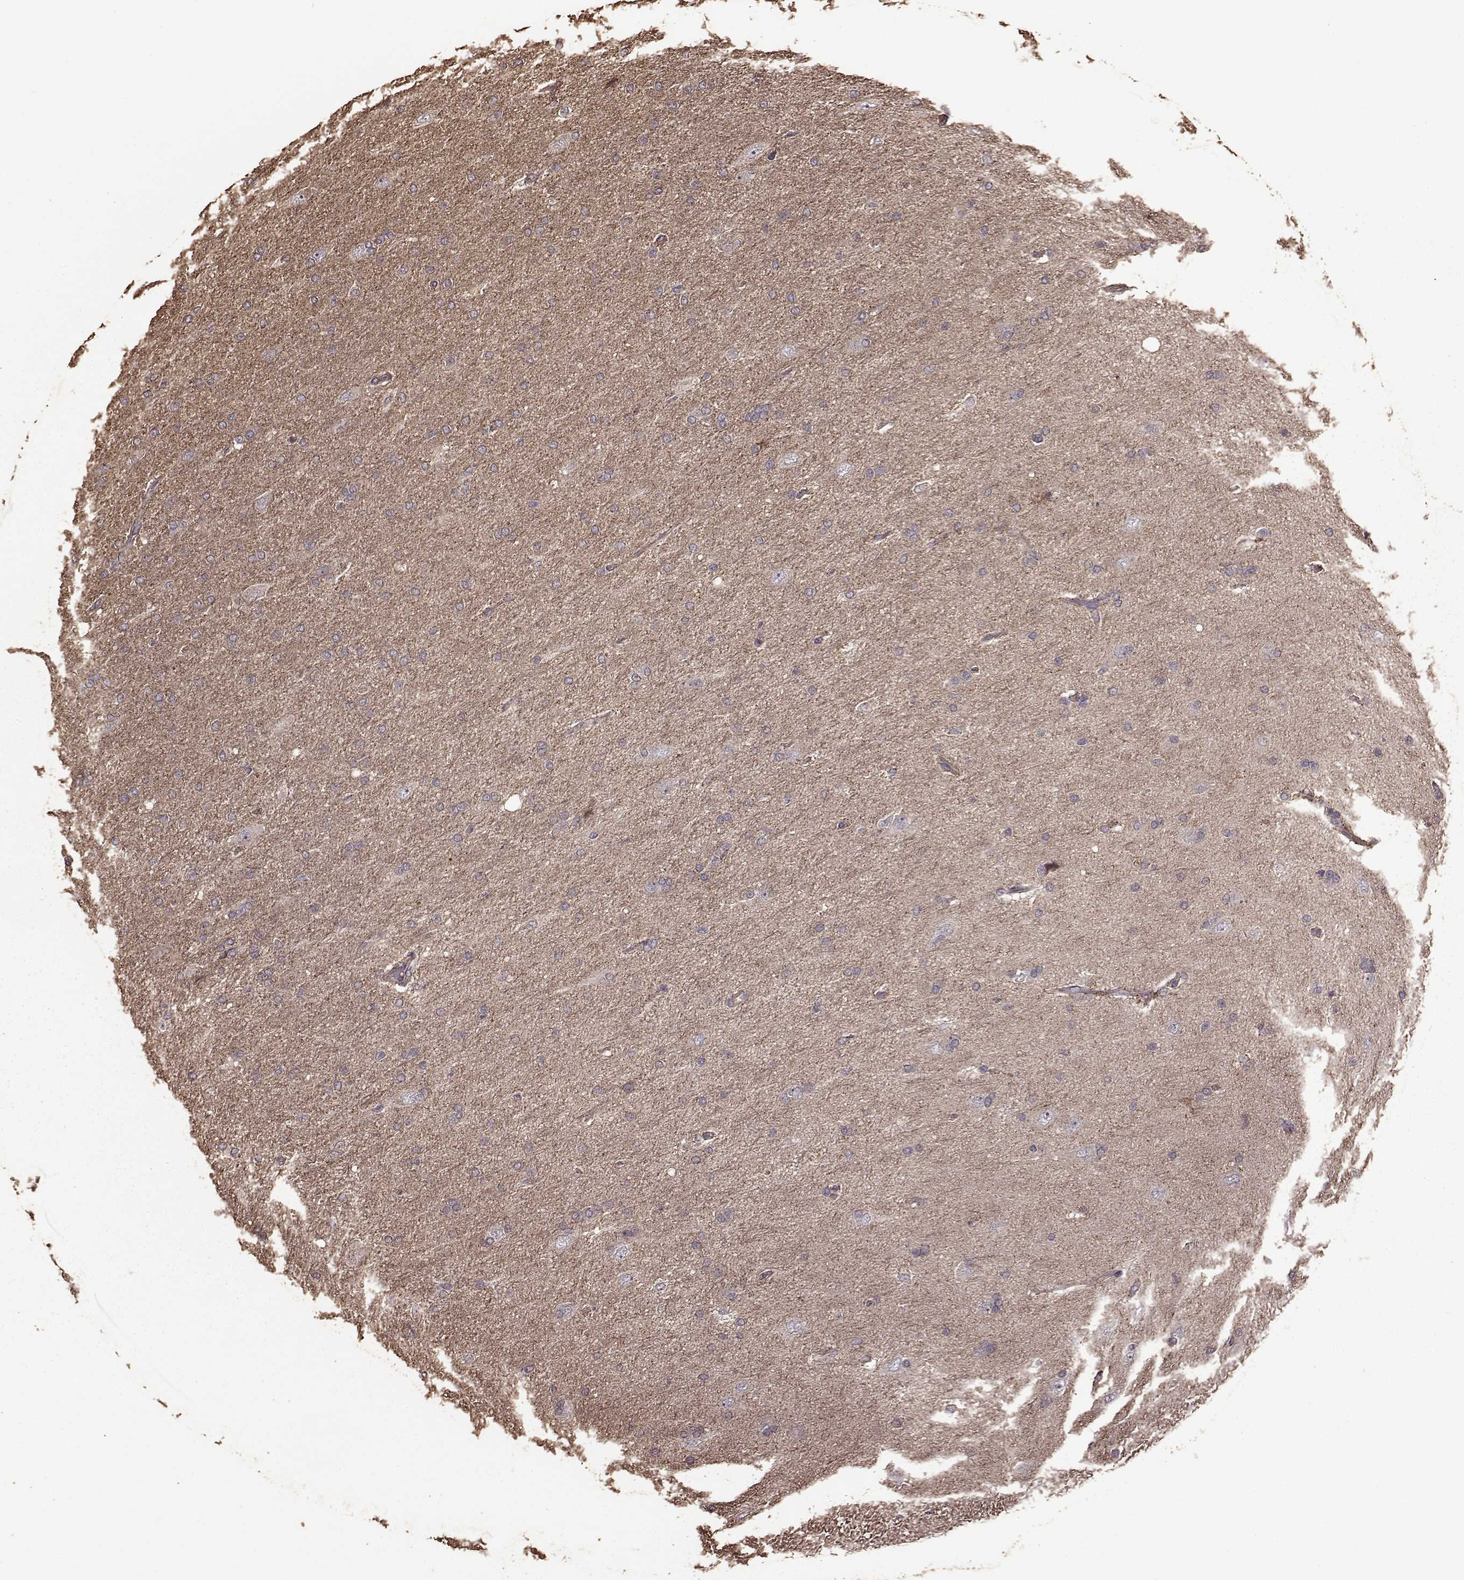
{"staining": {"intensity": "negative", "quantity": "none", "location": "none"}, "tissue": "glioma", "cell_type": "Tumor cells", "image_type": "cancer", "snomed": [{"axis": "morphology", "description": "Glioma, malignant, High grade"}, {"axis": "topography", "description": "Cerebral cortex"}], "caption": "This micrograph is of glioma stained with immunohistochemistry to label a protein in brown with the nuclei are counter-stained blue. There is no positivity in tumor cells. (Brightfield microscopy of DAB (3,3'-diaminobenzidine) immunohistochemistry (IHC) at high magnification).", "gene": "FBXW11", "patient": {"sex": "male", "age": 70}}